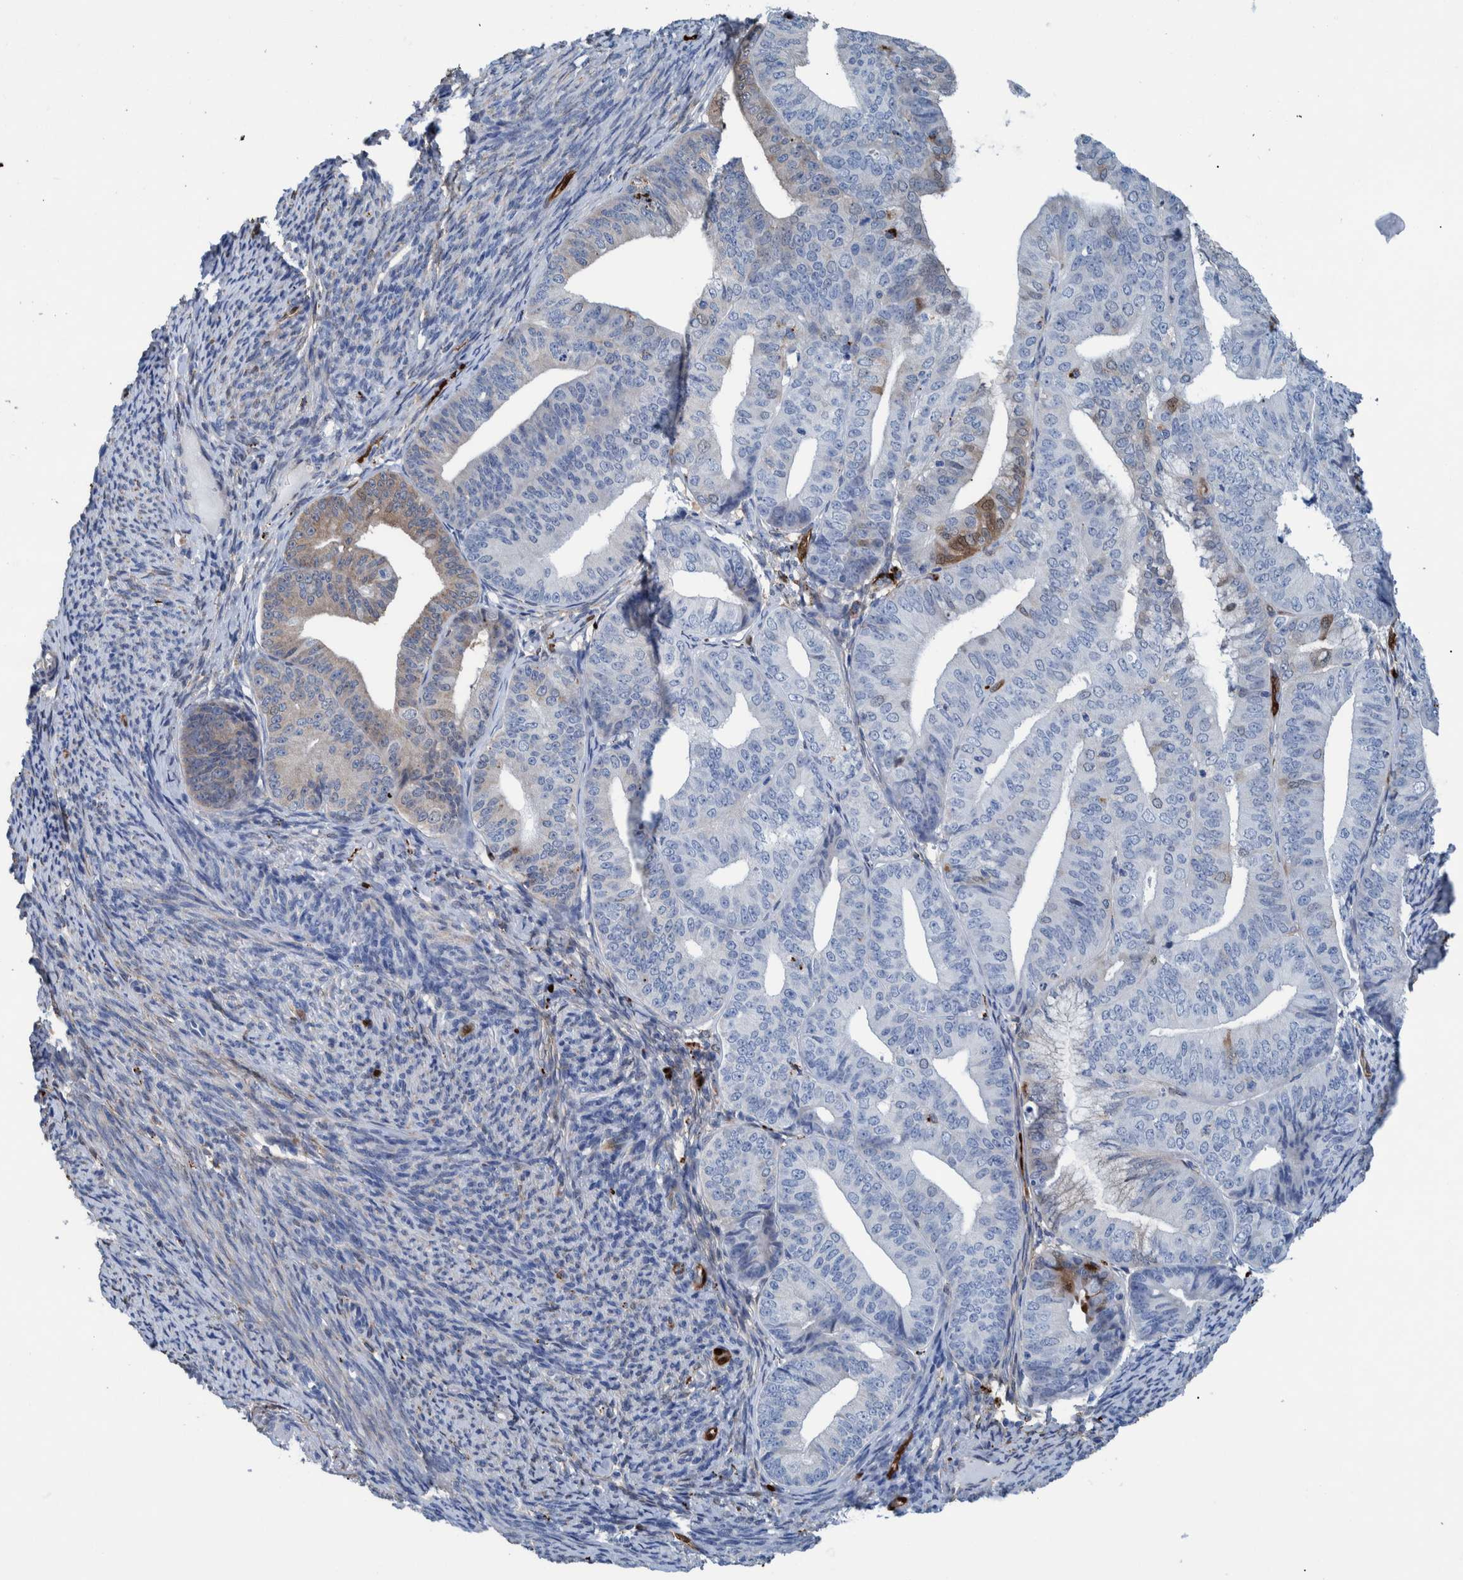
{"staining": {"intensity": "weak", "quantity": "<25%", "location": "cytoplasmic/membranous"}, "tissue": "endometrial cancer", "cell_type": "Tumor cells", "image_type": "cancer", "snomed": [{"axis": "morphology", "description": "Adenocarcinoma, NOS"}, {"axis": "topography", "description": "Endometrium"}], "caption": "DAB (3,3'-diaminobenzidine) immunohistochemical staining of human endometrial adenocarcinoma displays no significant staining in tumor cells.", "gene": "IDO1", "patient": {"sex": "female", "age": 63}}